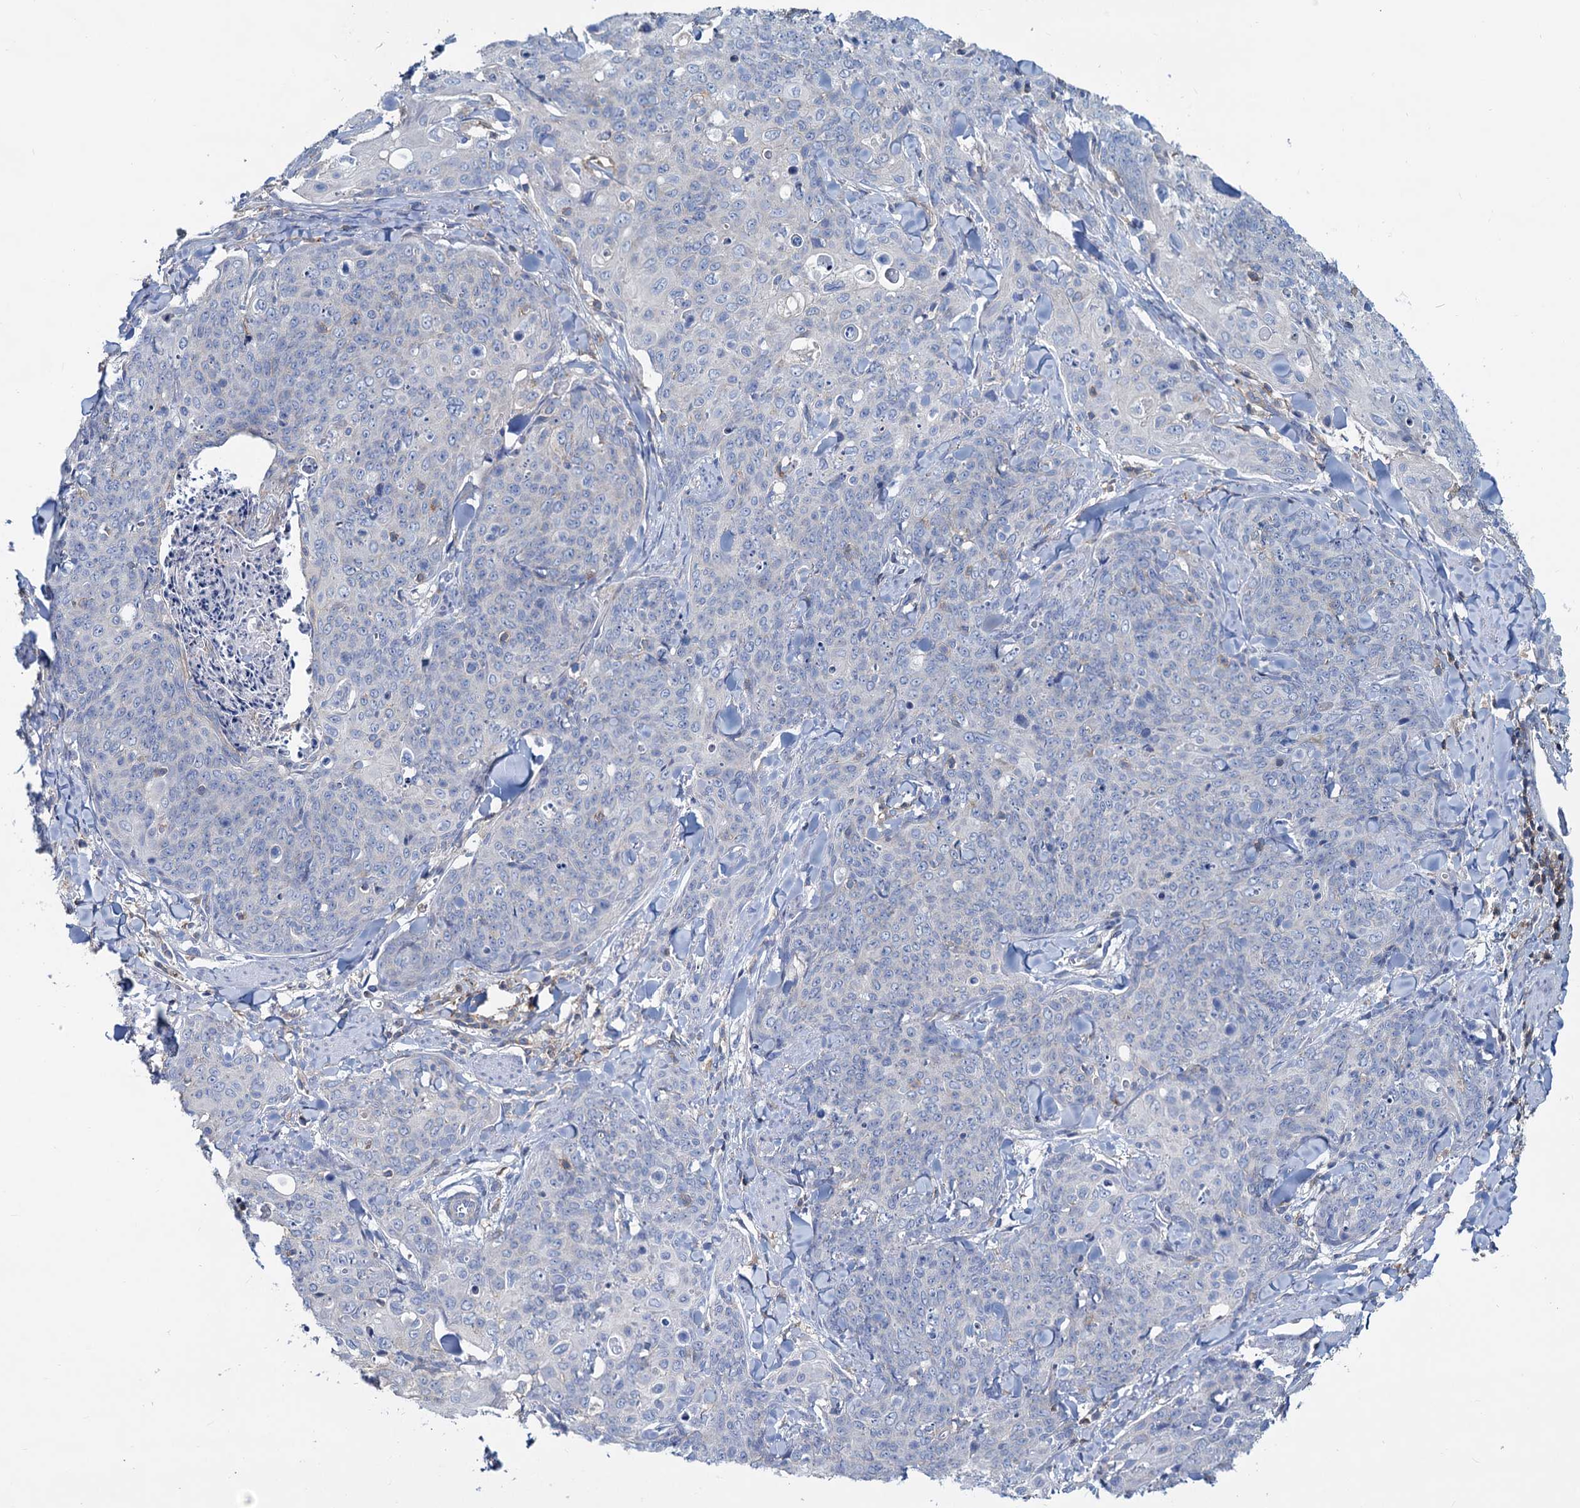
{"staining": {"intensity": "negative", "quantity": "none", "location": "none"}, "tissue": "skin cancer", "cell_type": "Tumor cells", "image_type": "cancer", "snomed": [{"axis": "morphology", "description": "Squamous cell carcinoma, NOS"}, {"axis": "topography", "description": "Skin"}, {"axis": "topography", "description": "Vulva"}], "caption": "Protein analysis of squamous cell carcinoma (skin) displays no significant positivity in tumor cells.", "gene": "LRCH4", "patient": {"sex": "female", "age": 85}}